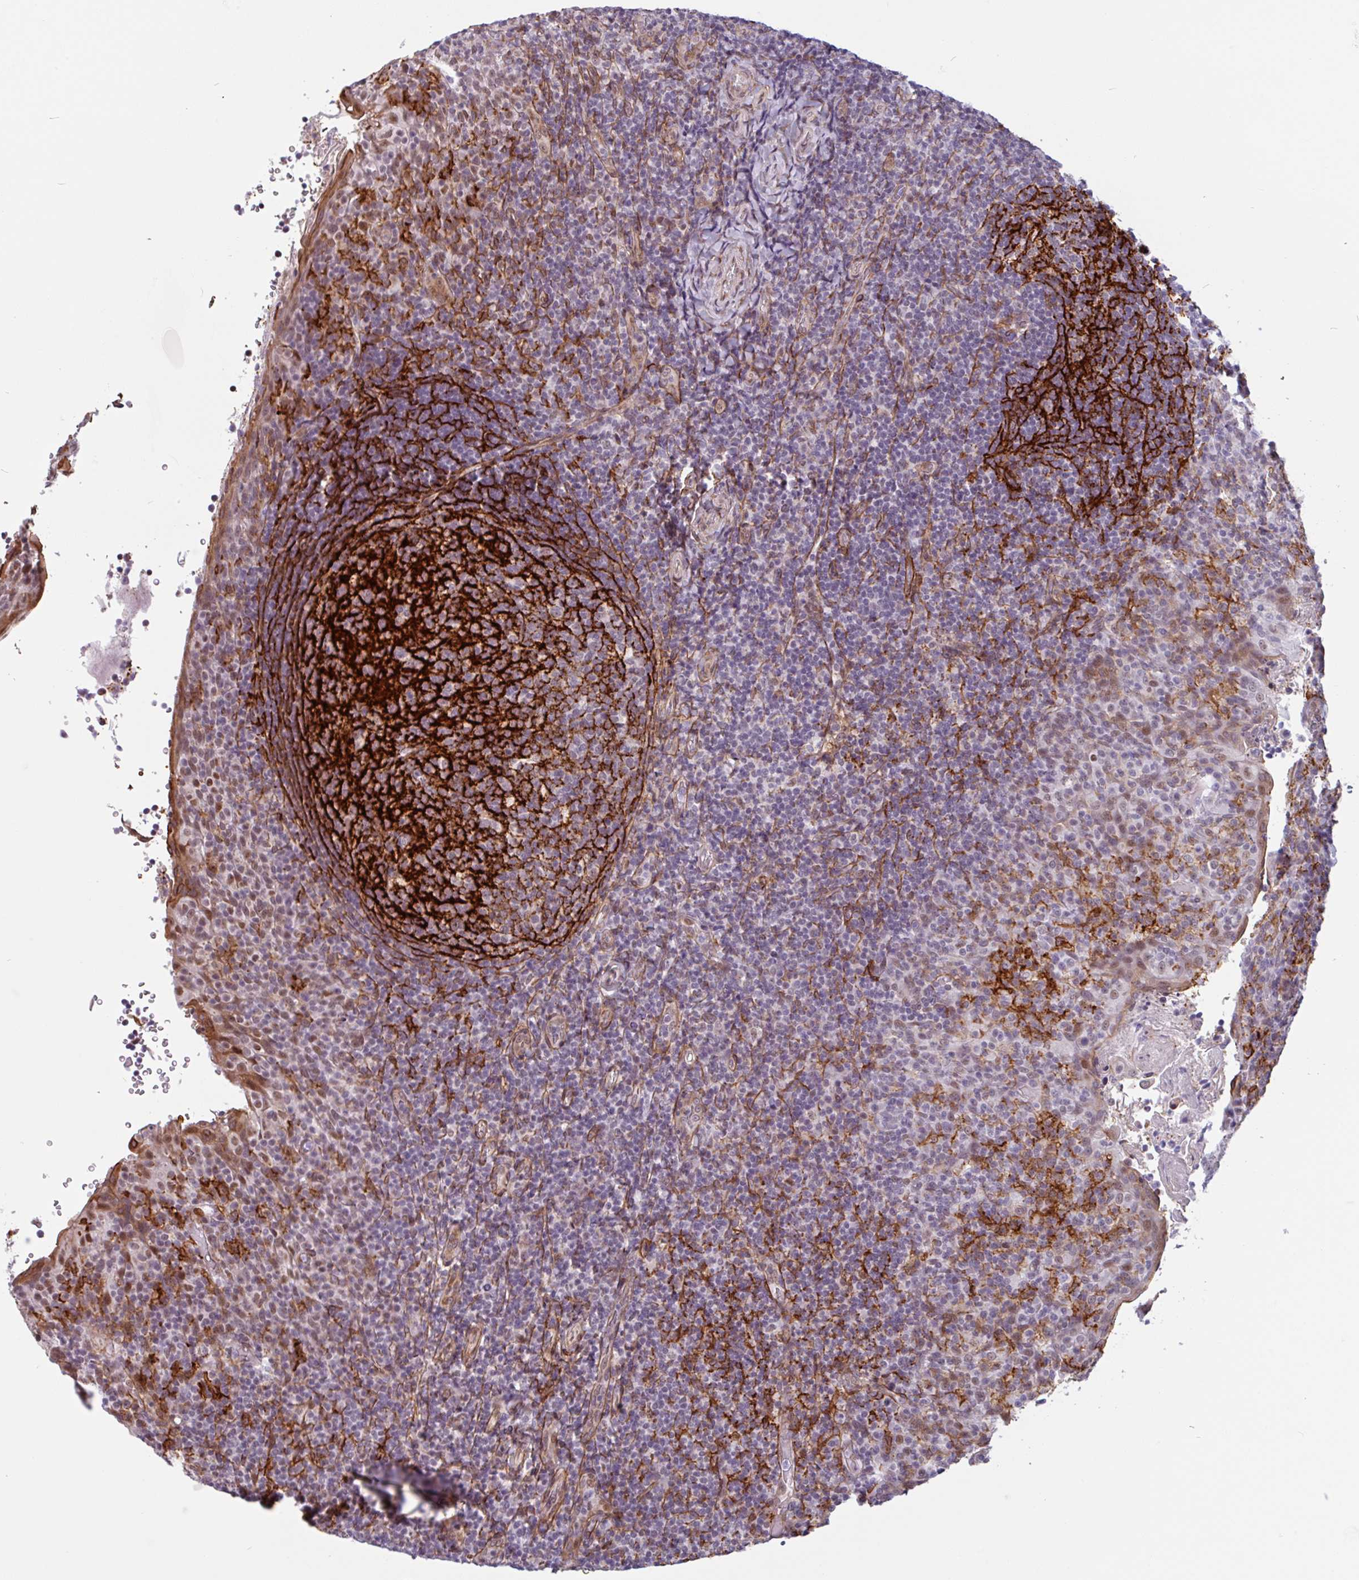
{"staining": {"intensity": "strong", "quantity": "25%-75%", "location": "cytoplasmic/membranous"}, "tissue": "tonsil", "cell_type": "Germinal center cells", "image_type": "normal", "snomed": [{"axis": "morphology", "description": "Normal tissue, NOS"}, {"axis": "topography", "description": "Tonsil"}], "caption": "This photomicrograph displays immunohistochemistry (IHC) staining of unremarkable tonsil, with high strong cytoplasmic/membranous staining in about 25%-75% of germinal center cells.", "gene": "TMEM119", "patient": {"sex": "female", "age": 10}}